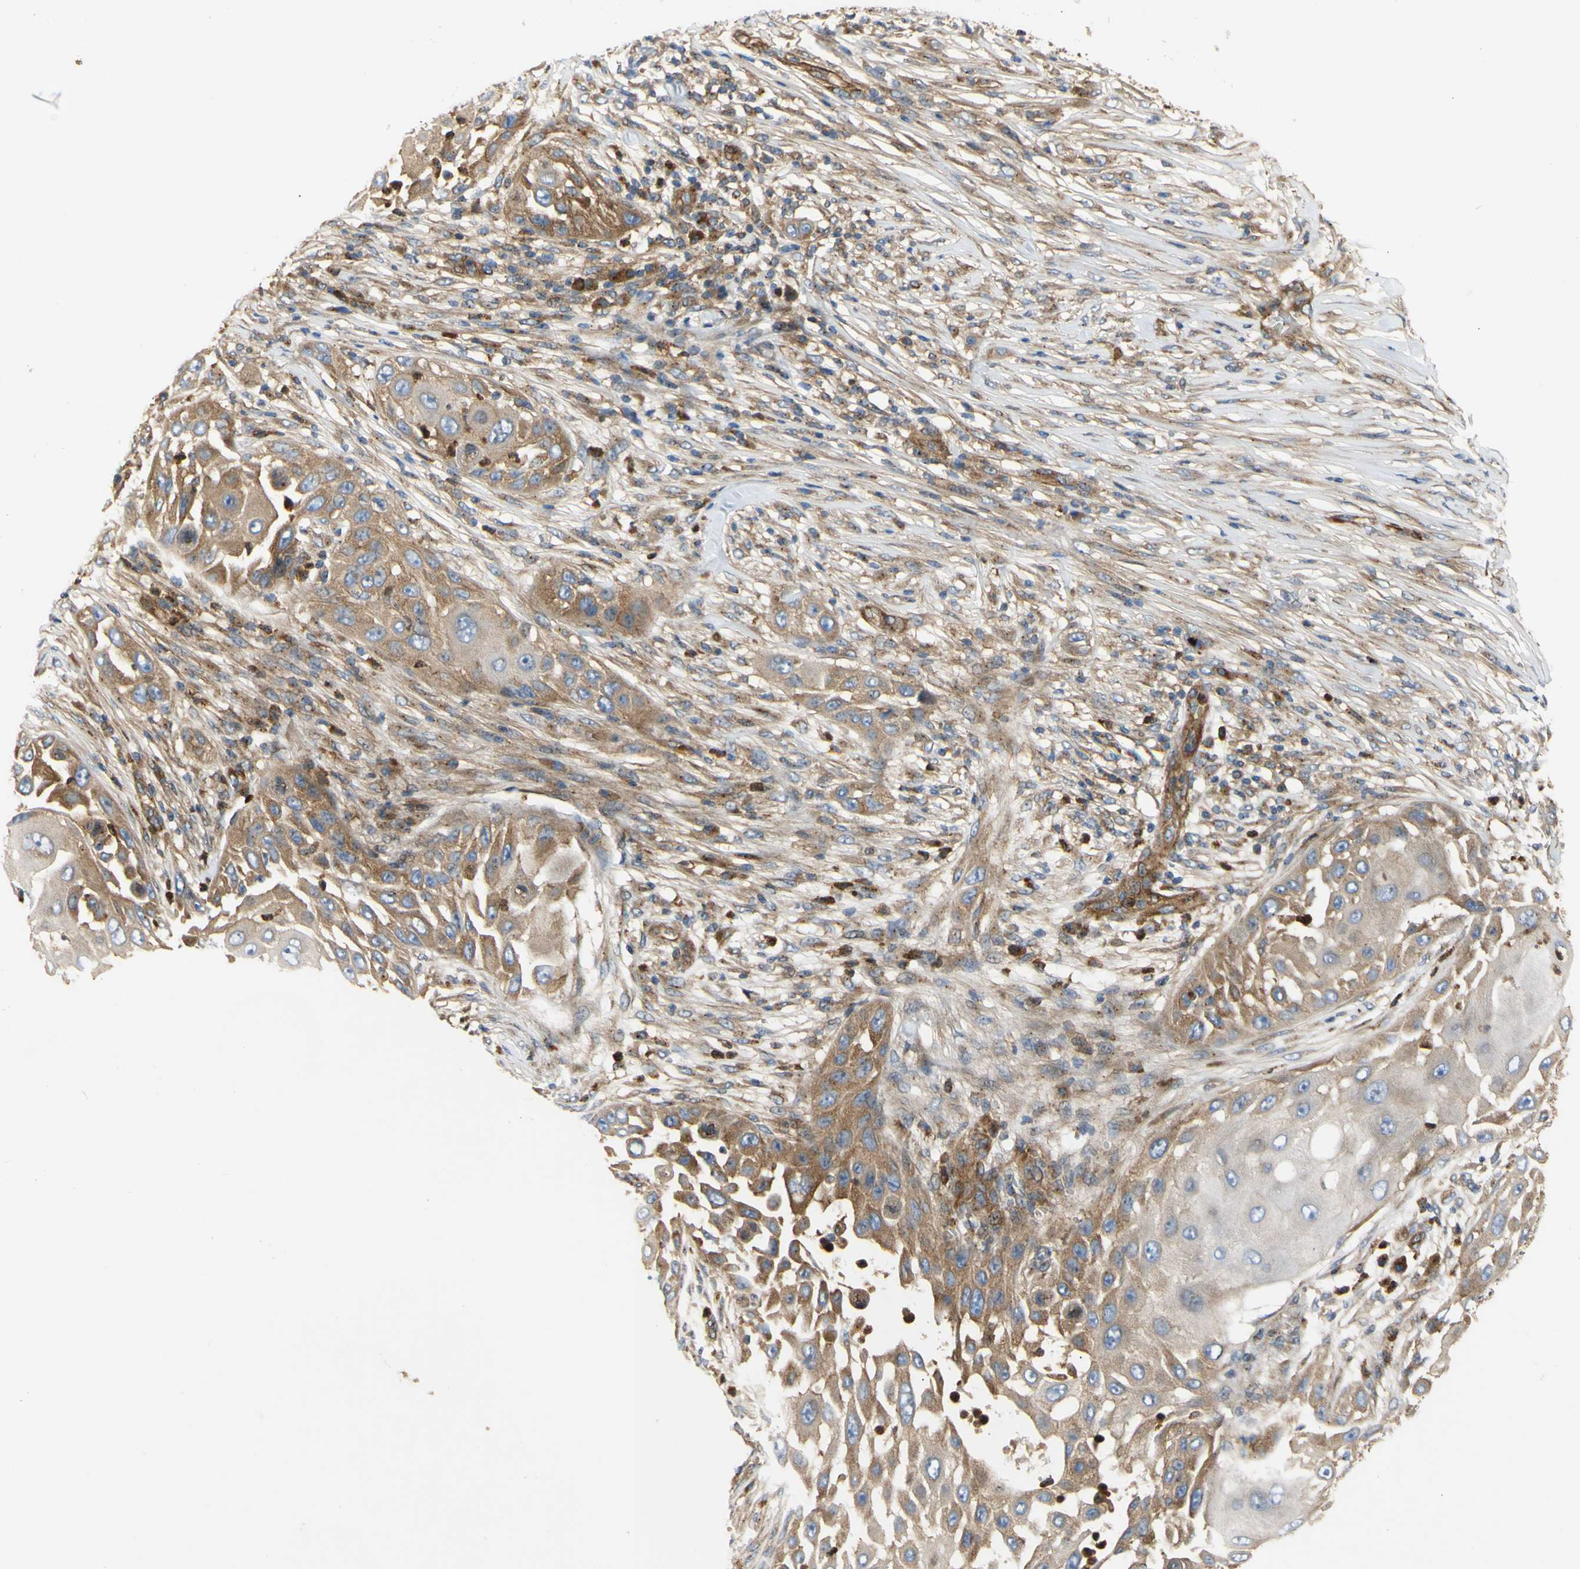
{"staining": {"intensity": "moderate", "quantity": "25%-75%", "location": "cytoplasmic/membranous"}, "tissue": "skin cancer", "cell_type": "Tumor cells", "image_type": "cancer", "snomed": [{"axis": "morphology", "description": "Squamous cell carcinoma, NOS"}, {"axis": "topography", "description": "Skin"}], "caption": "Human skin cancer (squamous cell carcinoma) stained with a brown dye displays moderate cytoplasmic/membranous positive expression in about 25%-75% of tumor cells.", "gene": "TUBG2", "patient": {"sex": "female", "age": 44}}